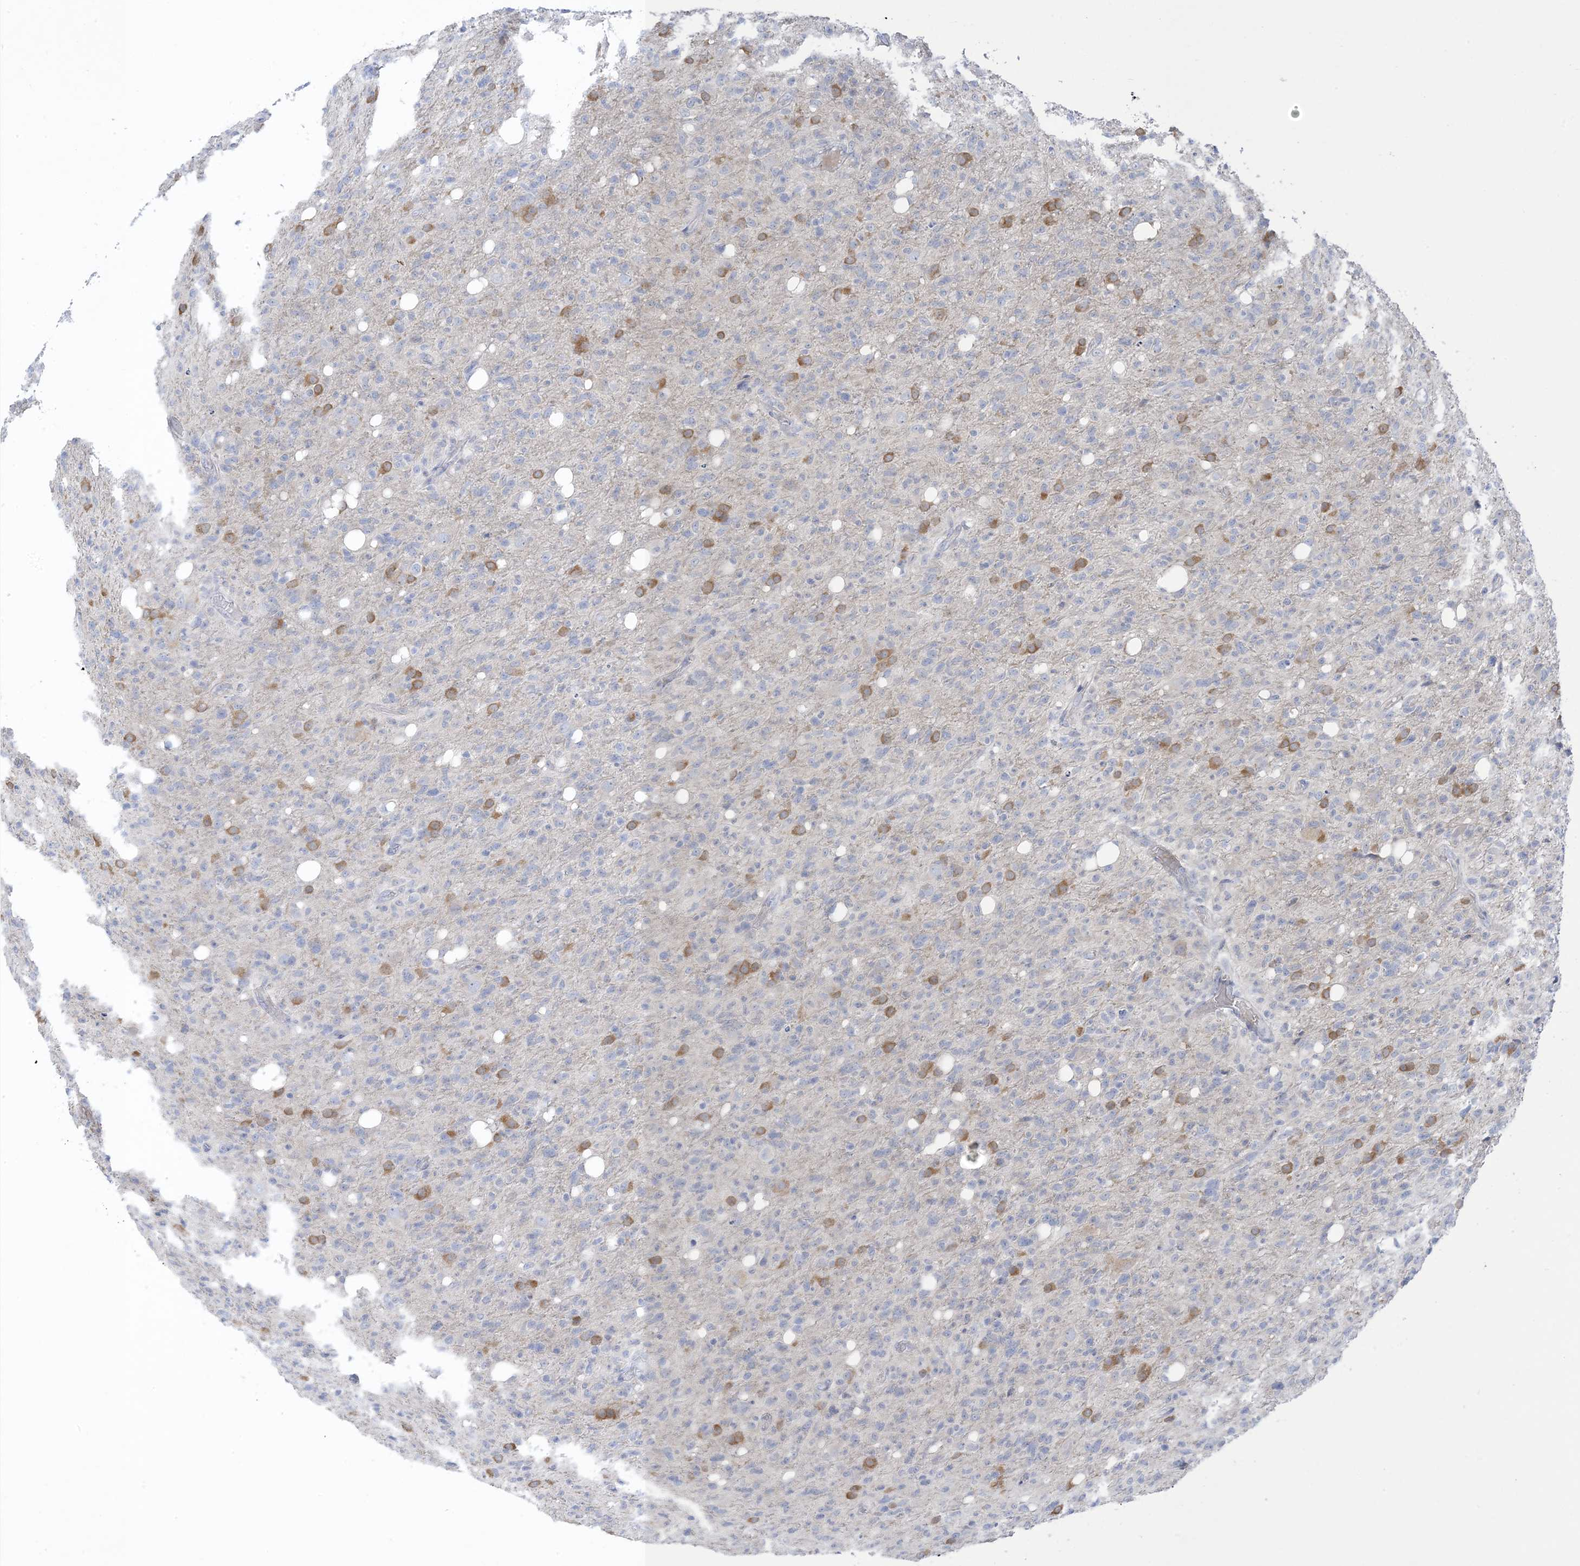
{"staining": {"intensity": "negative", "quantity": "none", "location": "none"}, "tissue": "glioma", "cell_type": "Tumor cells", "image_type": "cancer", "snomed": [{"axis": "morphology", "description": "Glioma, malignant, High grade"}, {"axis": "topography", "description": "Brain"}], "caption": "The image exhibits no staining of tumor cells in glioma. Nuclei are stained in blue.", "gene": "XIRP2", "patient": {"sex": "female", "age": 57}}